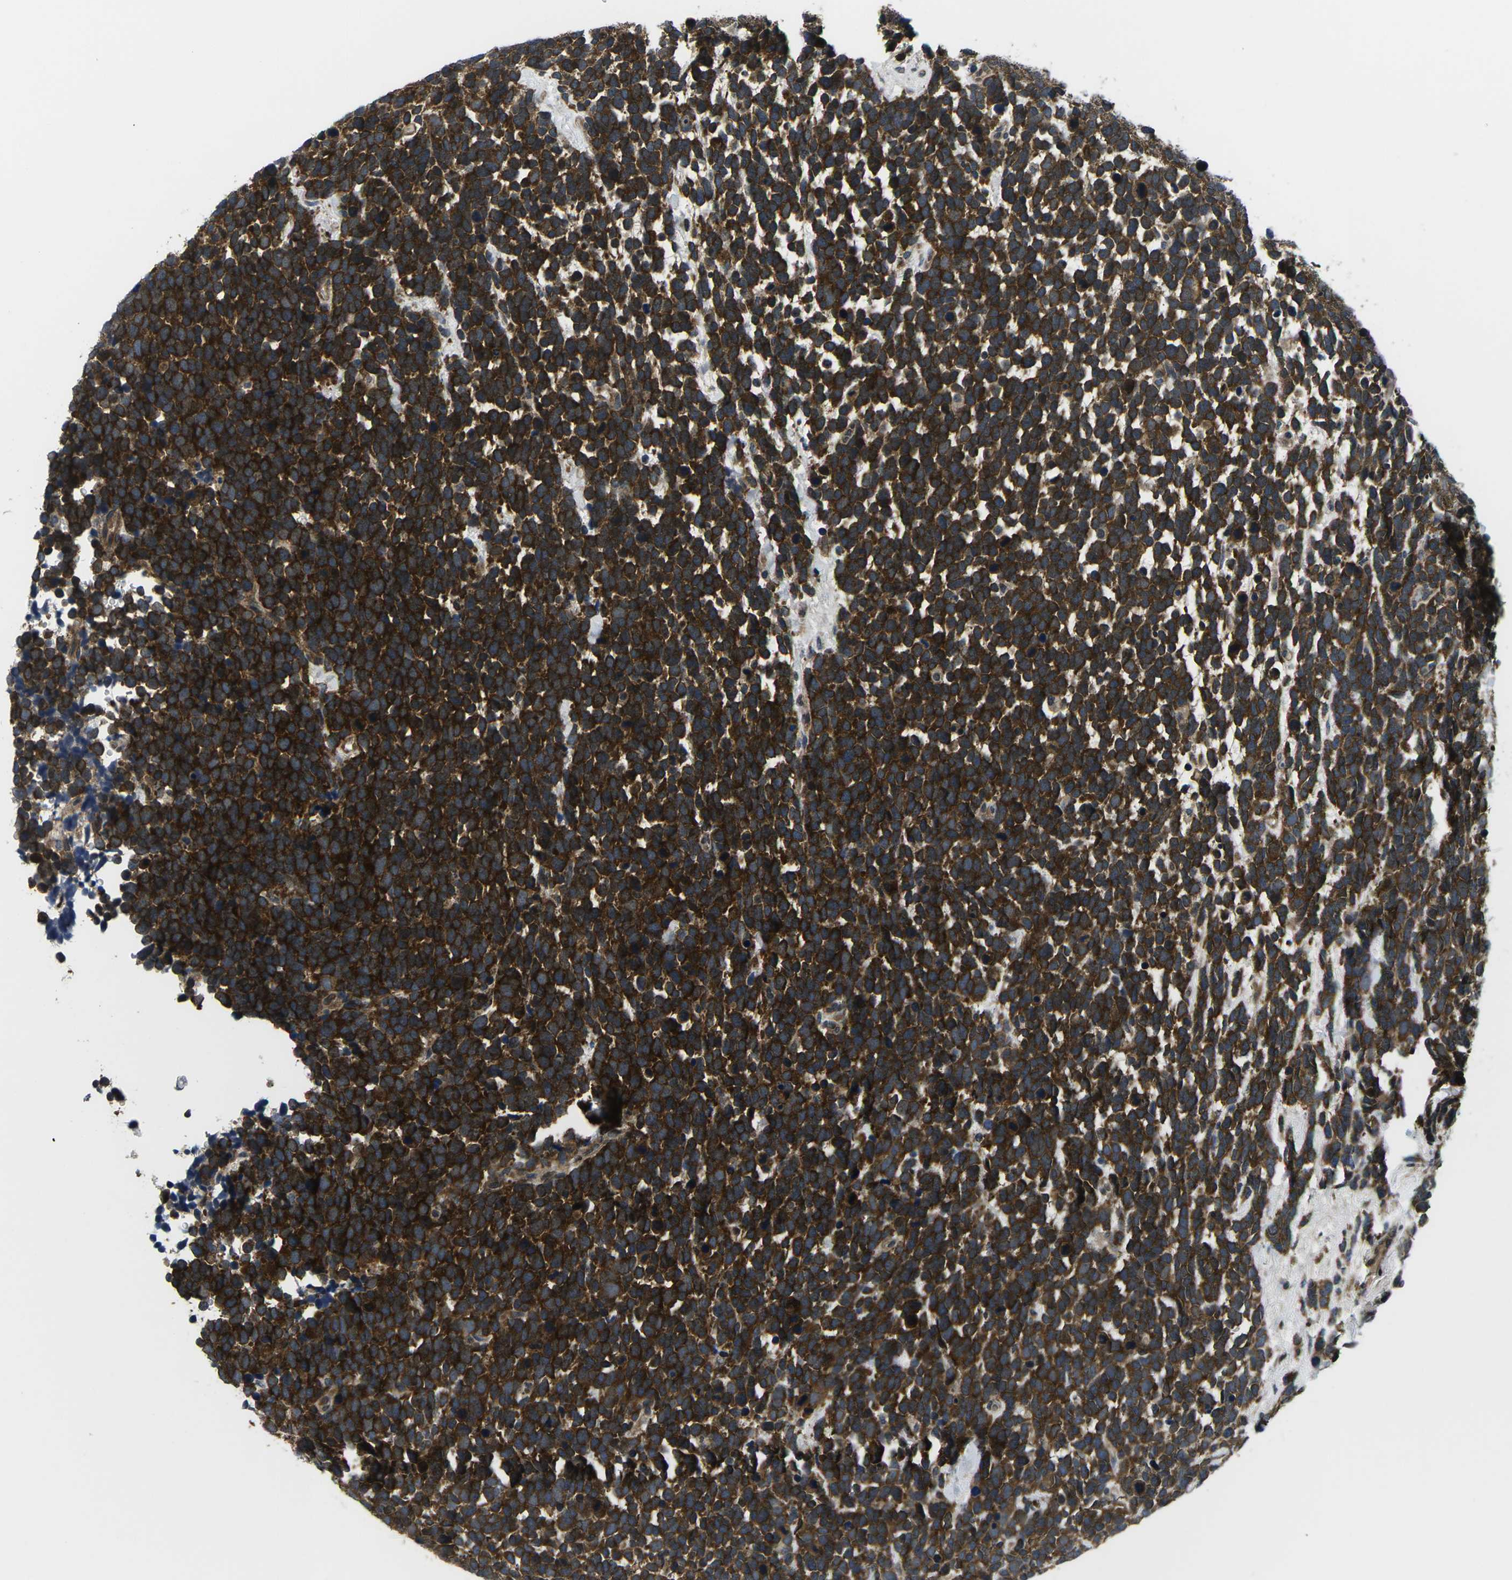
{"staining": {"intensity": "strong", "quantity": ">75%", "location": "cytoplasmic/membranous"}, "tissue": "urothelial cancer", "cell_type": "Tumor cells", "image_type": "cancer", "snomed": [{"axis": "morphology", "description": "Urothelial carcinoma, High grade"}, {"axis": "topography", "description": "Urinary bladder"}], "caption": "Immunohistochemistry (IHC) image of urothelial cancer stained for a protein (brown), which exhibits high levels of strong cytoplasmic/membranous staining in approximately >75% of tumor cells.", "gene": "GSK3B", "patient": {"sex": "female", "age": 82}}